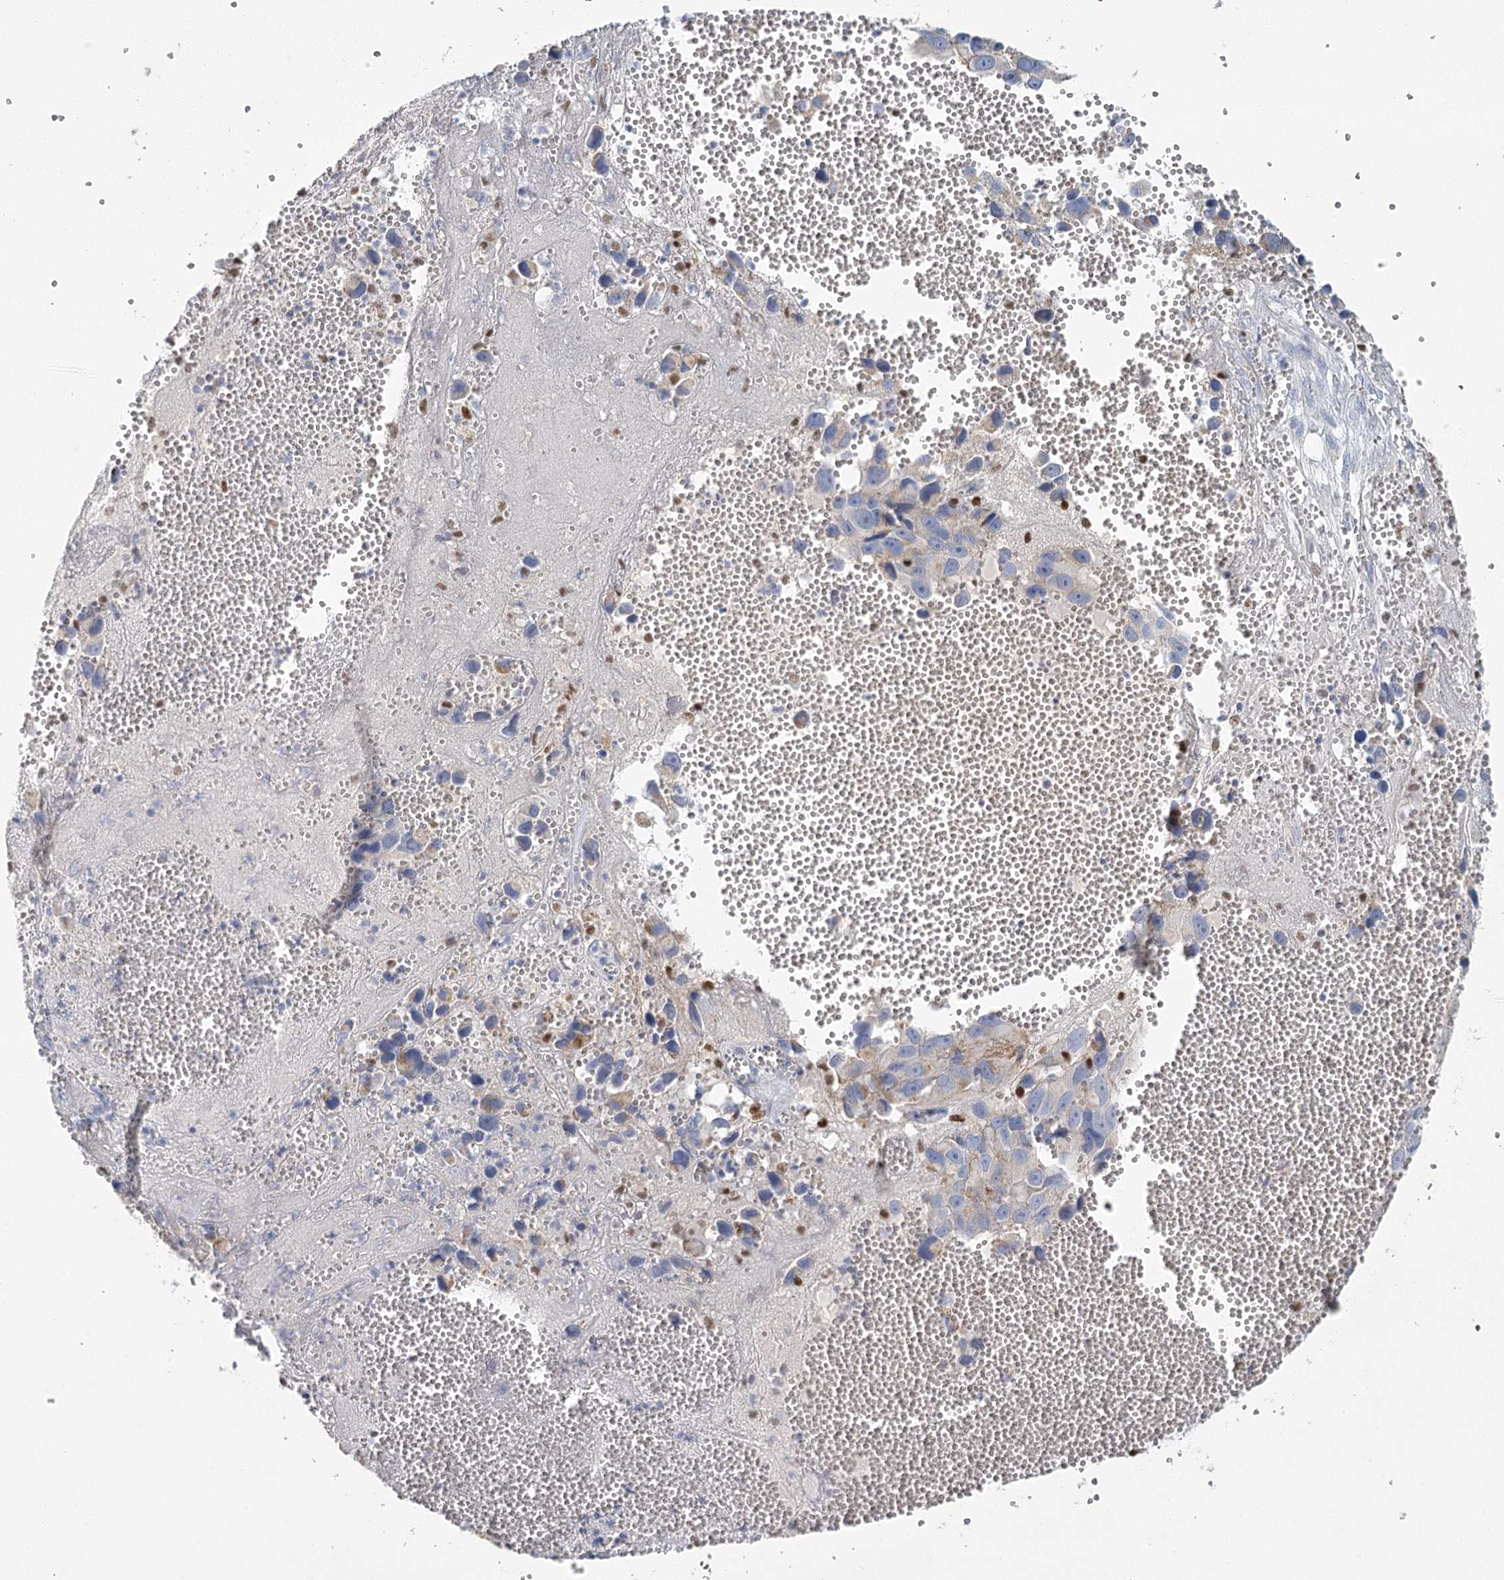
{"staining": {"intensity": "negative", "quantity": "none", "location": "none"}, "tissue": "melanoma", "cell_type": "Tumor cells", "image_type": "cancer", "snomed": [{"axis": "morphology", "description": "Malignant melanoma, NOS"}, {"axis": "topography", "description": "Skin"}], "caption": "High power microscopy histopathology image of an IHC histopathology image of melanoma, revealing no significant positivity in tumor cells. (DAB immunohistochemistry (IHC) visualized using brightfield microscopy, high magnification).", "gene": "IGSF3", "patient": {"sex": "male", "age": 84}}